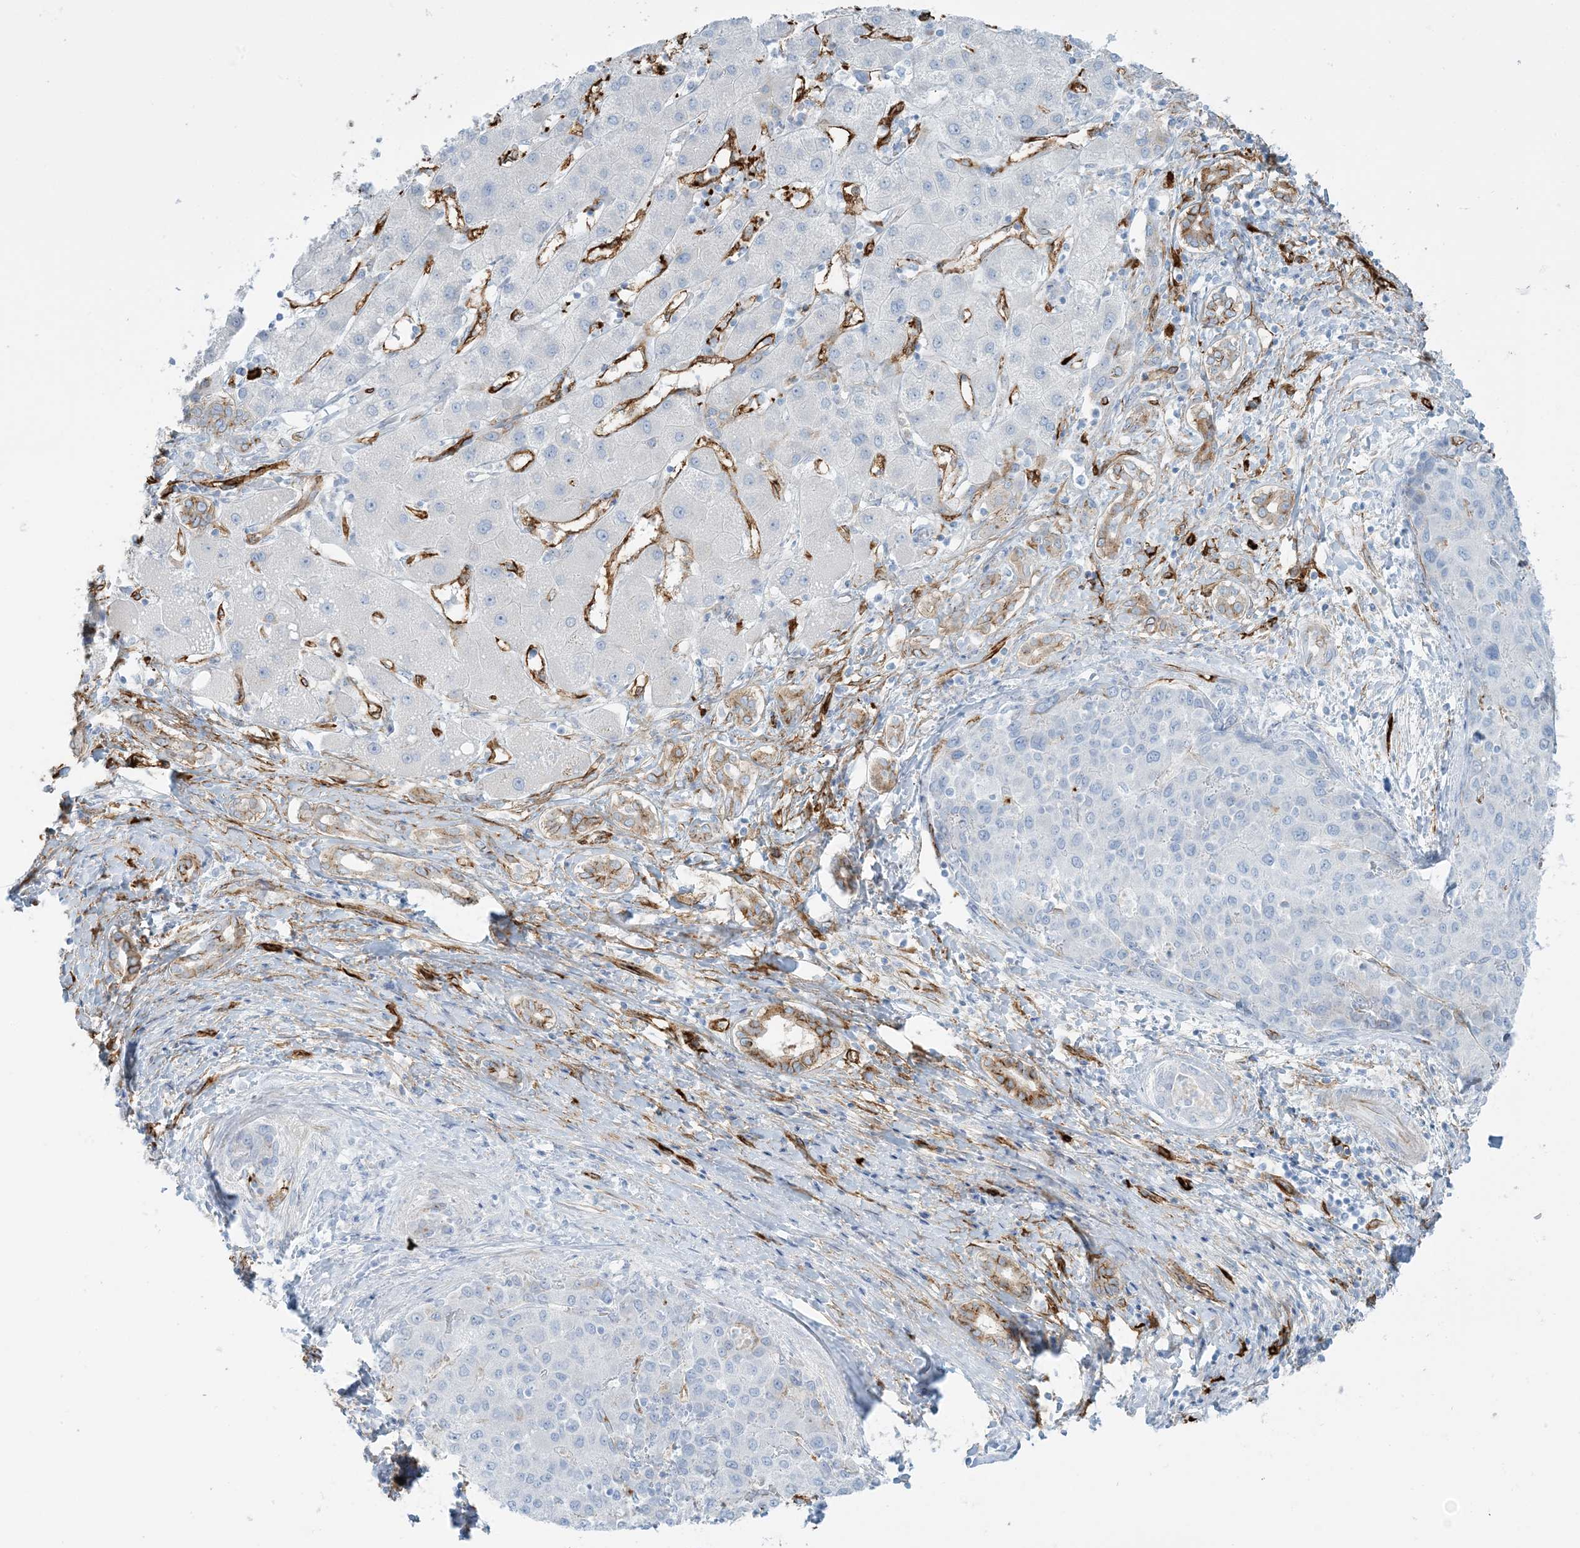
{"staining": {"intensity": "negative", "quantity": "none", "location": "none"}, "tissue": "liver cancer", "cell_type": "Tumor cells", "image_type": "cancer", "snomed": [{"axis": "morphology", "description": "Carcinoma, Hepatocellular, NOS"}, {"axis": "topography", "description": "Liver"}], "caption": "Photomicrograph shows no protein positivity in tumor cells of liver cancer (hepatocellular carcinoma) tissue.", "gene": "EPS8L3", "patient": {"sex": "male", "age": 65}}